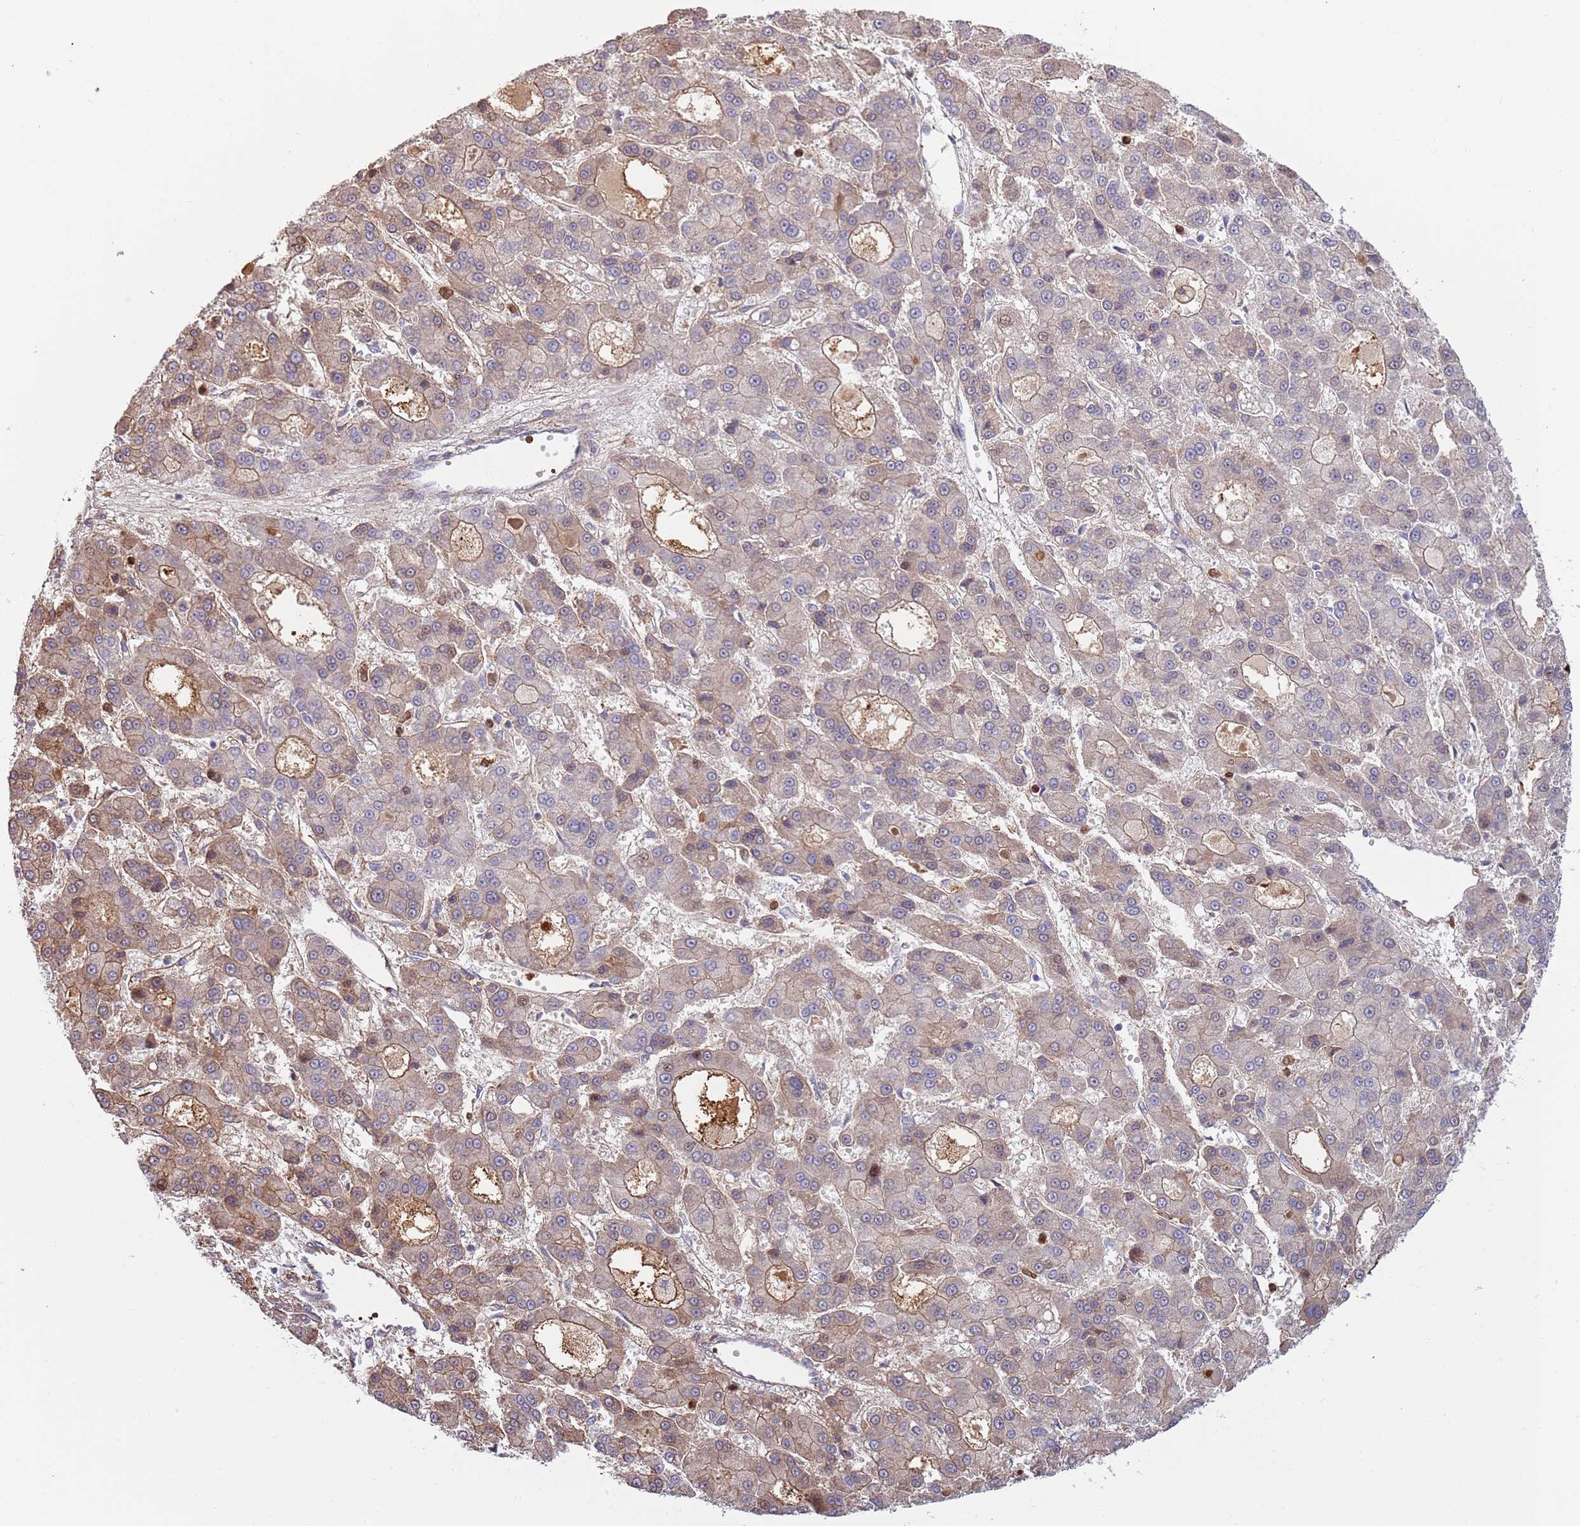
{"staining": {"intensity": "weak", "quantity": "25%-75%", "location": "cytoplasmic/membranous"}, "tissue": "liver cancer", "cell_type": "Tumor cells", "image_type": "cancer", "snomed": [{"axis": "morphology", "description": "Carcinoma, Hepatocellular, NOS"}, {"axis": "topography", "description": "Liver"}], "caption": "Liver cancer stained with a protein marker demonstrates weak staining in tumor cells.", "gene": "NADK", "patient": {"sex": "male", "age": 70}}